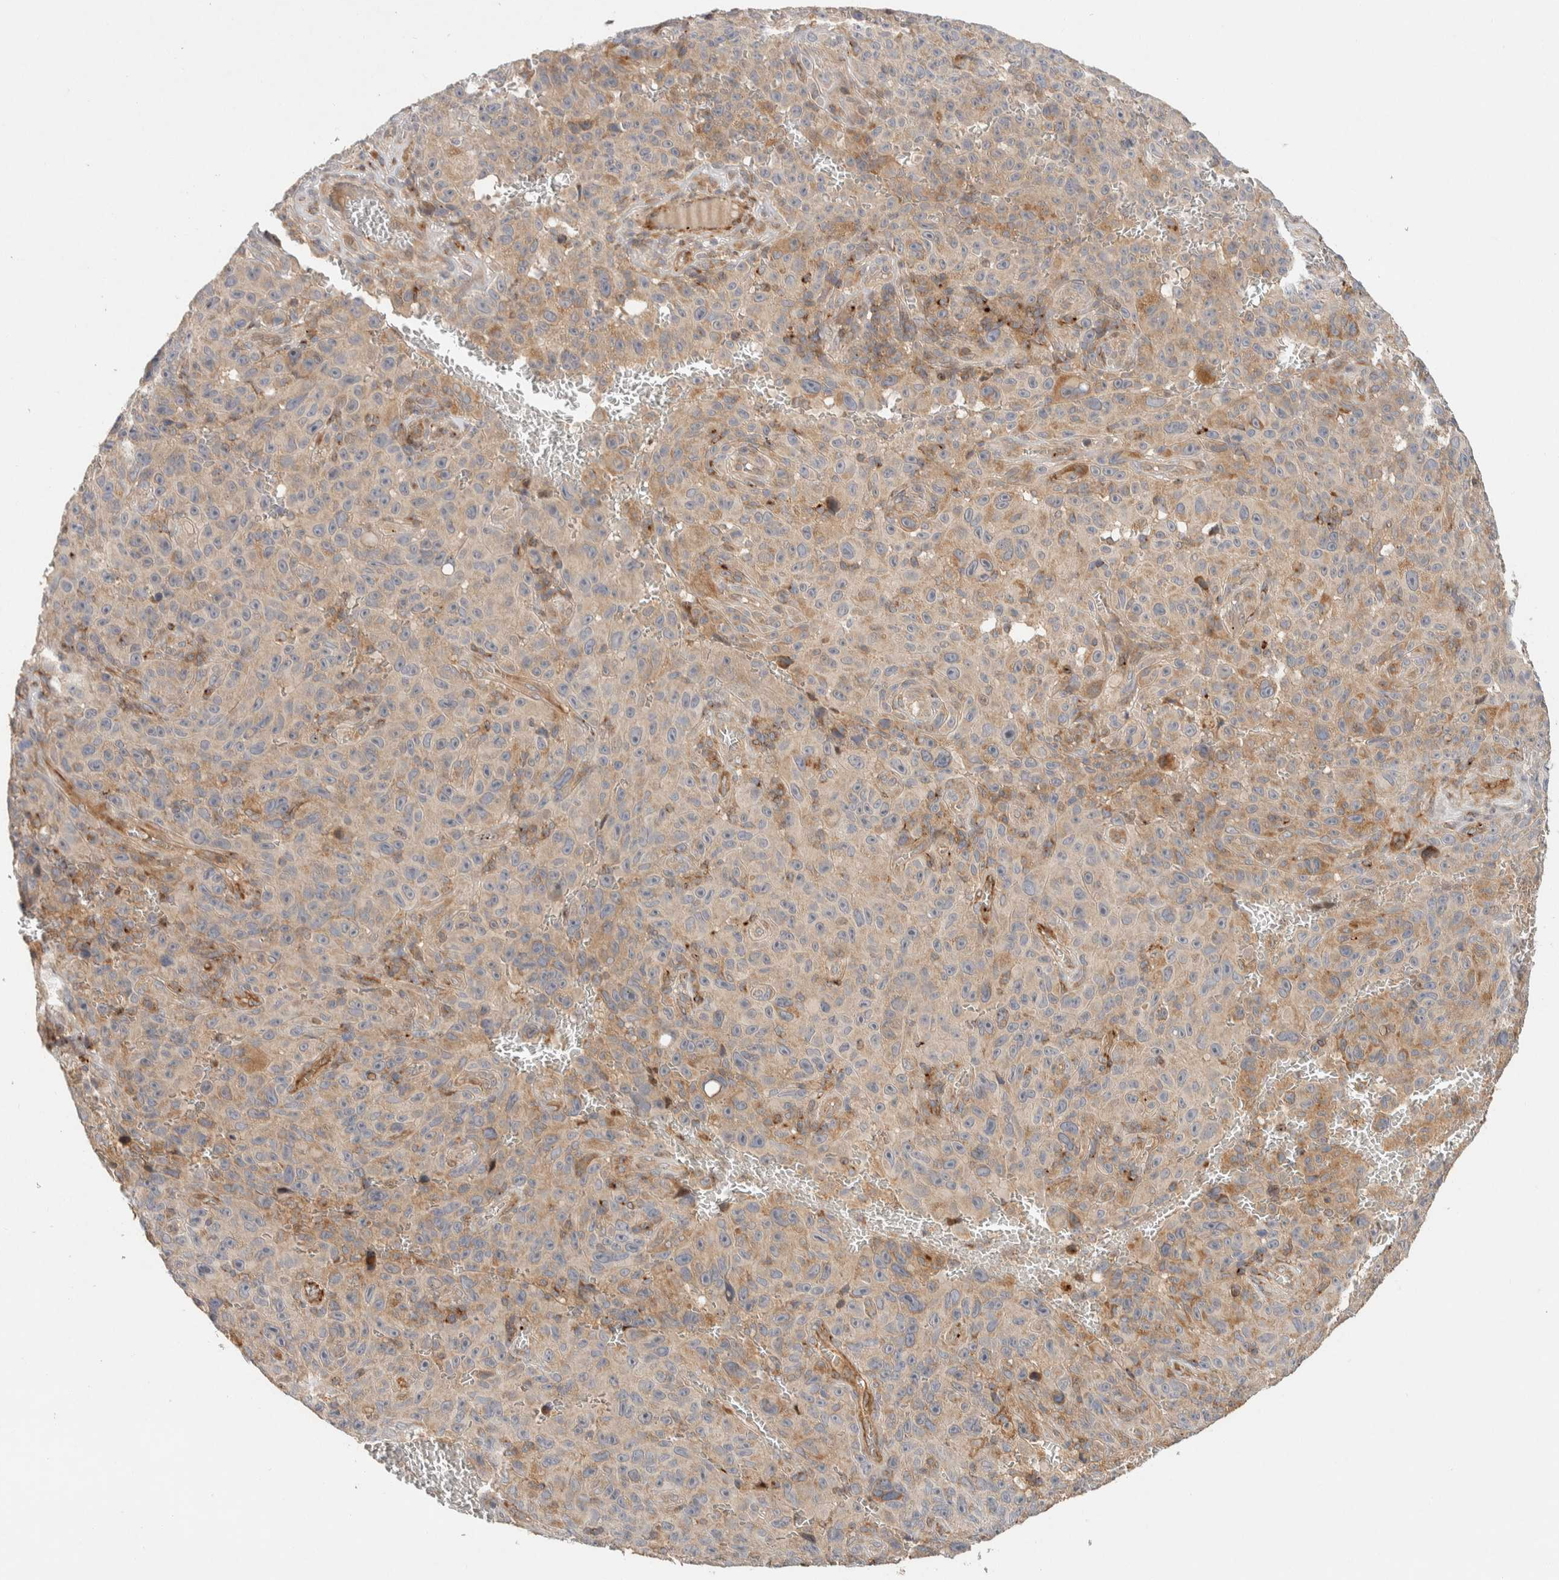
{"staining": {"intensity": "weak", "quantity": ">75%", "location": "cytoplasmic/membranous"}, "tissue": "melanoma", "cell_type": "Tumor cells", "image_type": "cancer", "snomed": [{"axis": "morphology", "description": "Malignant melanoma, NOS"}, {"axis": "topography", "description": "Skin"}], "caption": "Immunohistochemistry staining of malignant melanoma, which demonstrates low levels of weak cytoplasmic/membranous positivity in about >75% of tumor cells indicating weak cytoplasmic/membranous protein expression. The staining was performed using DAB (brown) for protein detection and nuclei were counterstained in hematoxylin (blue).", "gene": "KIF9", "patient": {"sex": "female", "age": 82}}